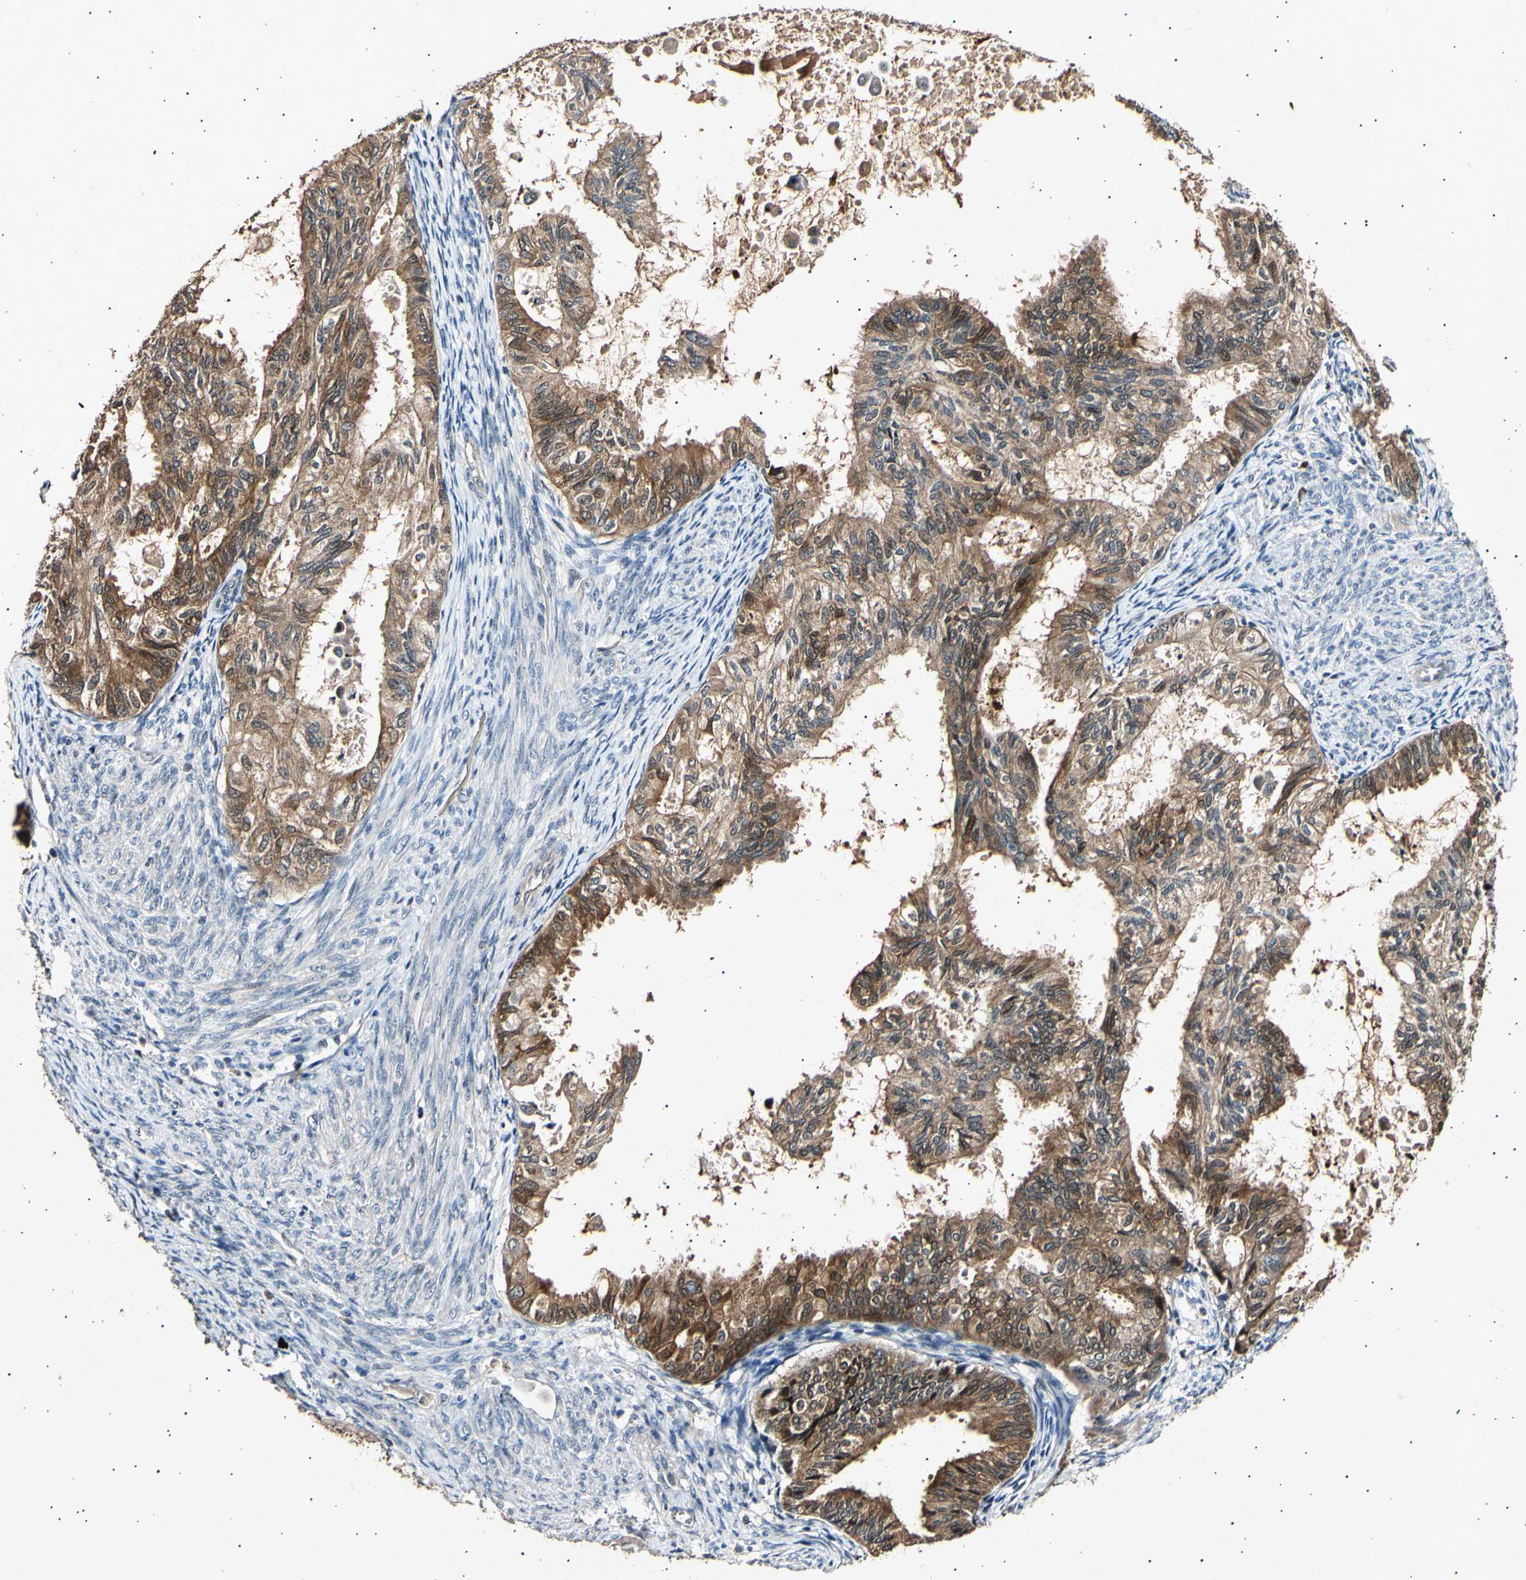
{"staining": {"intensity": "strong", "quantity": ">75%", "location": "cytoplasmic/membranous"}, "tissue": "cervical cancer", "cell_type": "Tumor cells", "image_type": "cancer", "snomed": [{"axis": "morphology", "description": "Normal tissue, NOS"}, {"axis": "morphology", "description": "Adenocarcinoma, NOS"}, {"axis": "topography", "description": "Cervix"}, {"axis": "topography", "description": "Endometrium"}], "caption": "IHC of adenocarcinoma (cervical) exhibits high levels of strong cytoplasmic/membranous expression in approximately >75% of tumor cells.", "gene": "ADCY3", "patient": {"sex": "female", "age": 86}}